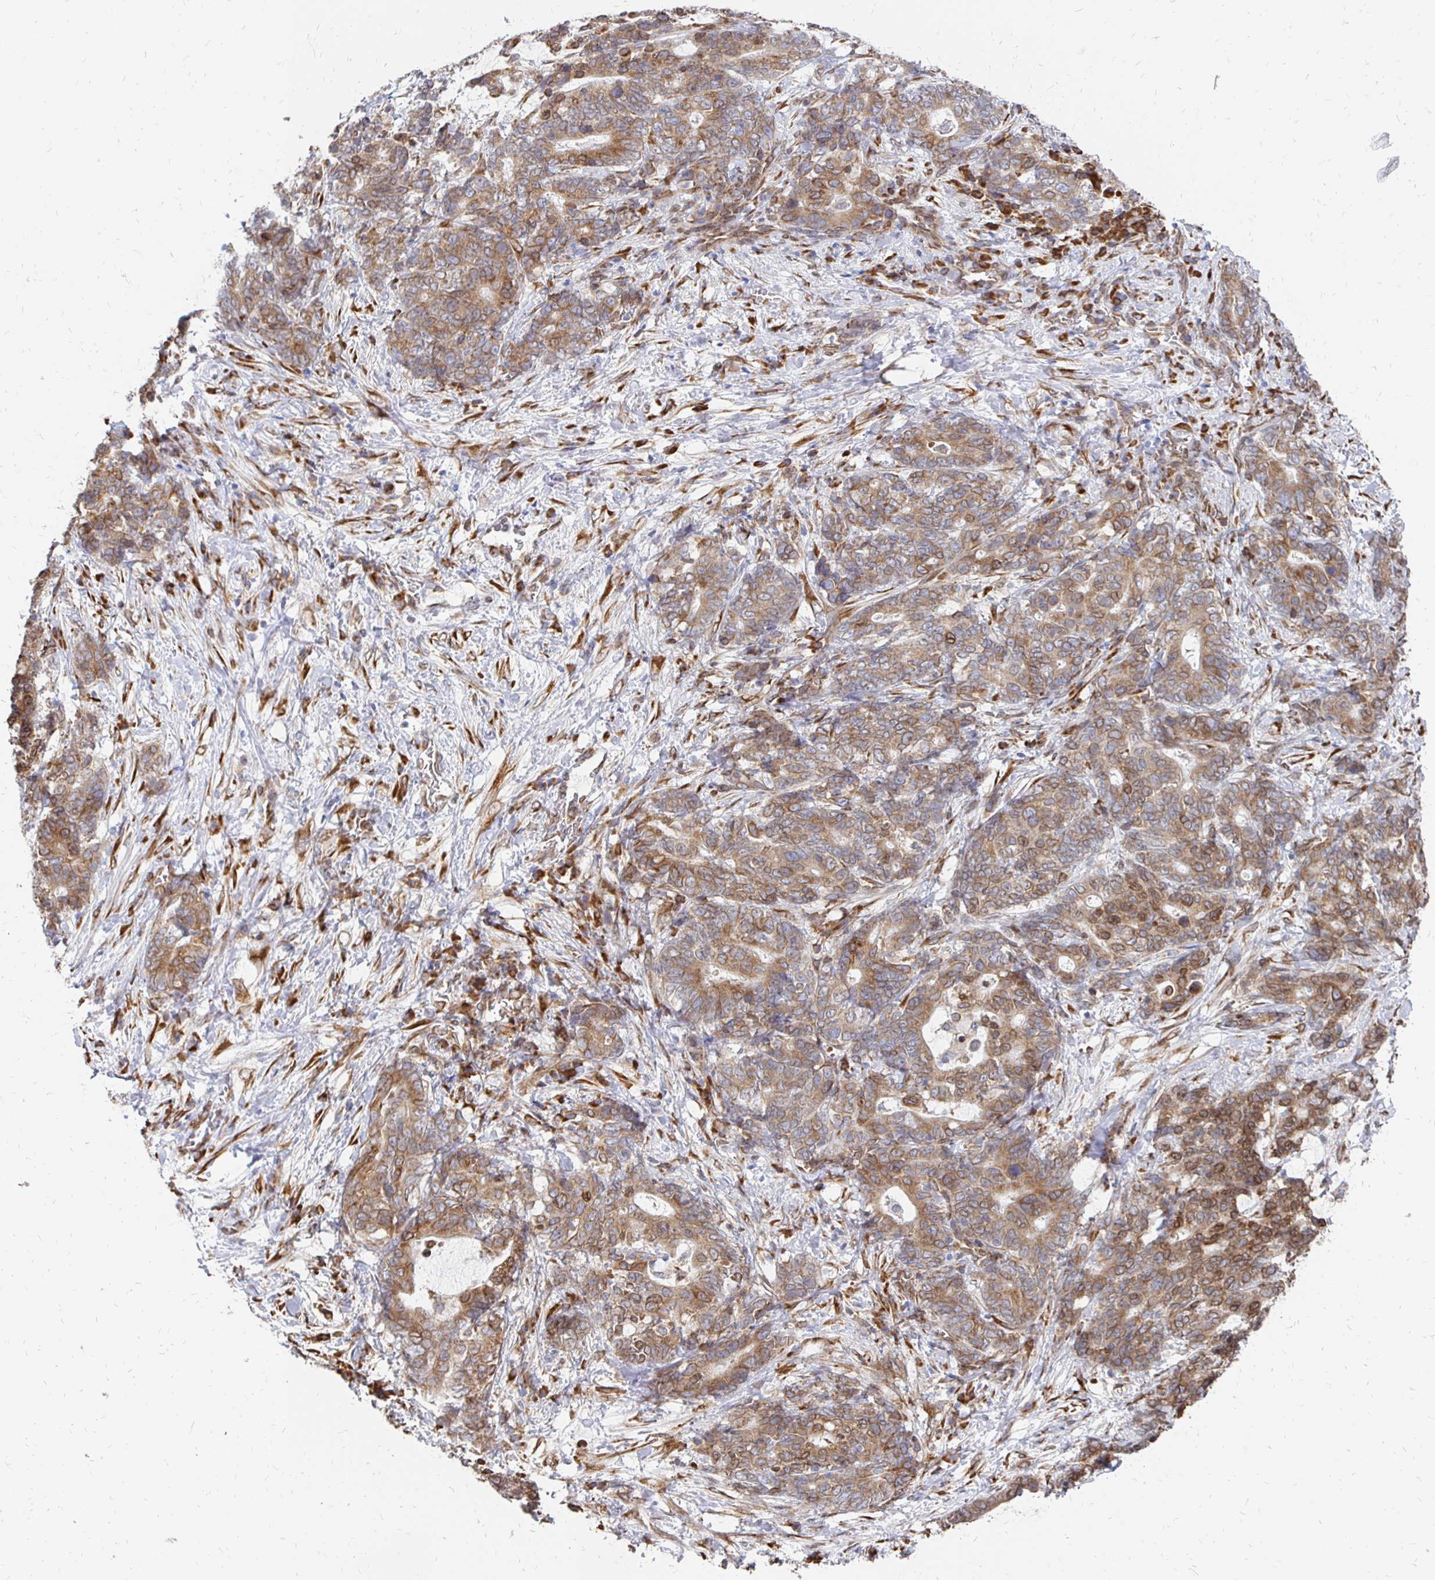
{"staining": {"intensity": "moderate", "quantity": ">75%", "location": "cytoplasmic/membranous"}, "tissue": "stomach cancer", "cell_type": "Tumor cells", "image_type": "cancer", "snomed": [{"axis": "morphology", "description": "Normal tissue, NOS"}, {"axis": "morphology", "description": "Adenocarcinoma, NOS"}, {"axis": "topography", "description": "Stomach"}], "caption": "Stomach cancer stained with DAB (3,3'-diaminobenzidine) immunohistochemistry exhibits medium levels of moderate cytoplasmic/membranous positivity in approximately >75% of tumor cells.", "gene": "PELI3", "patient": {"sex": "female", "age": 64}}